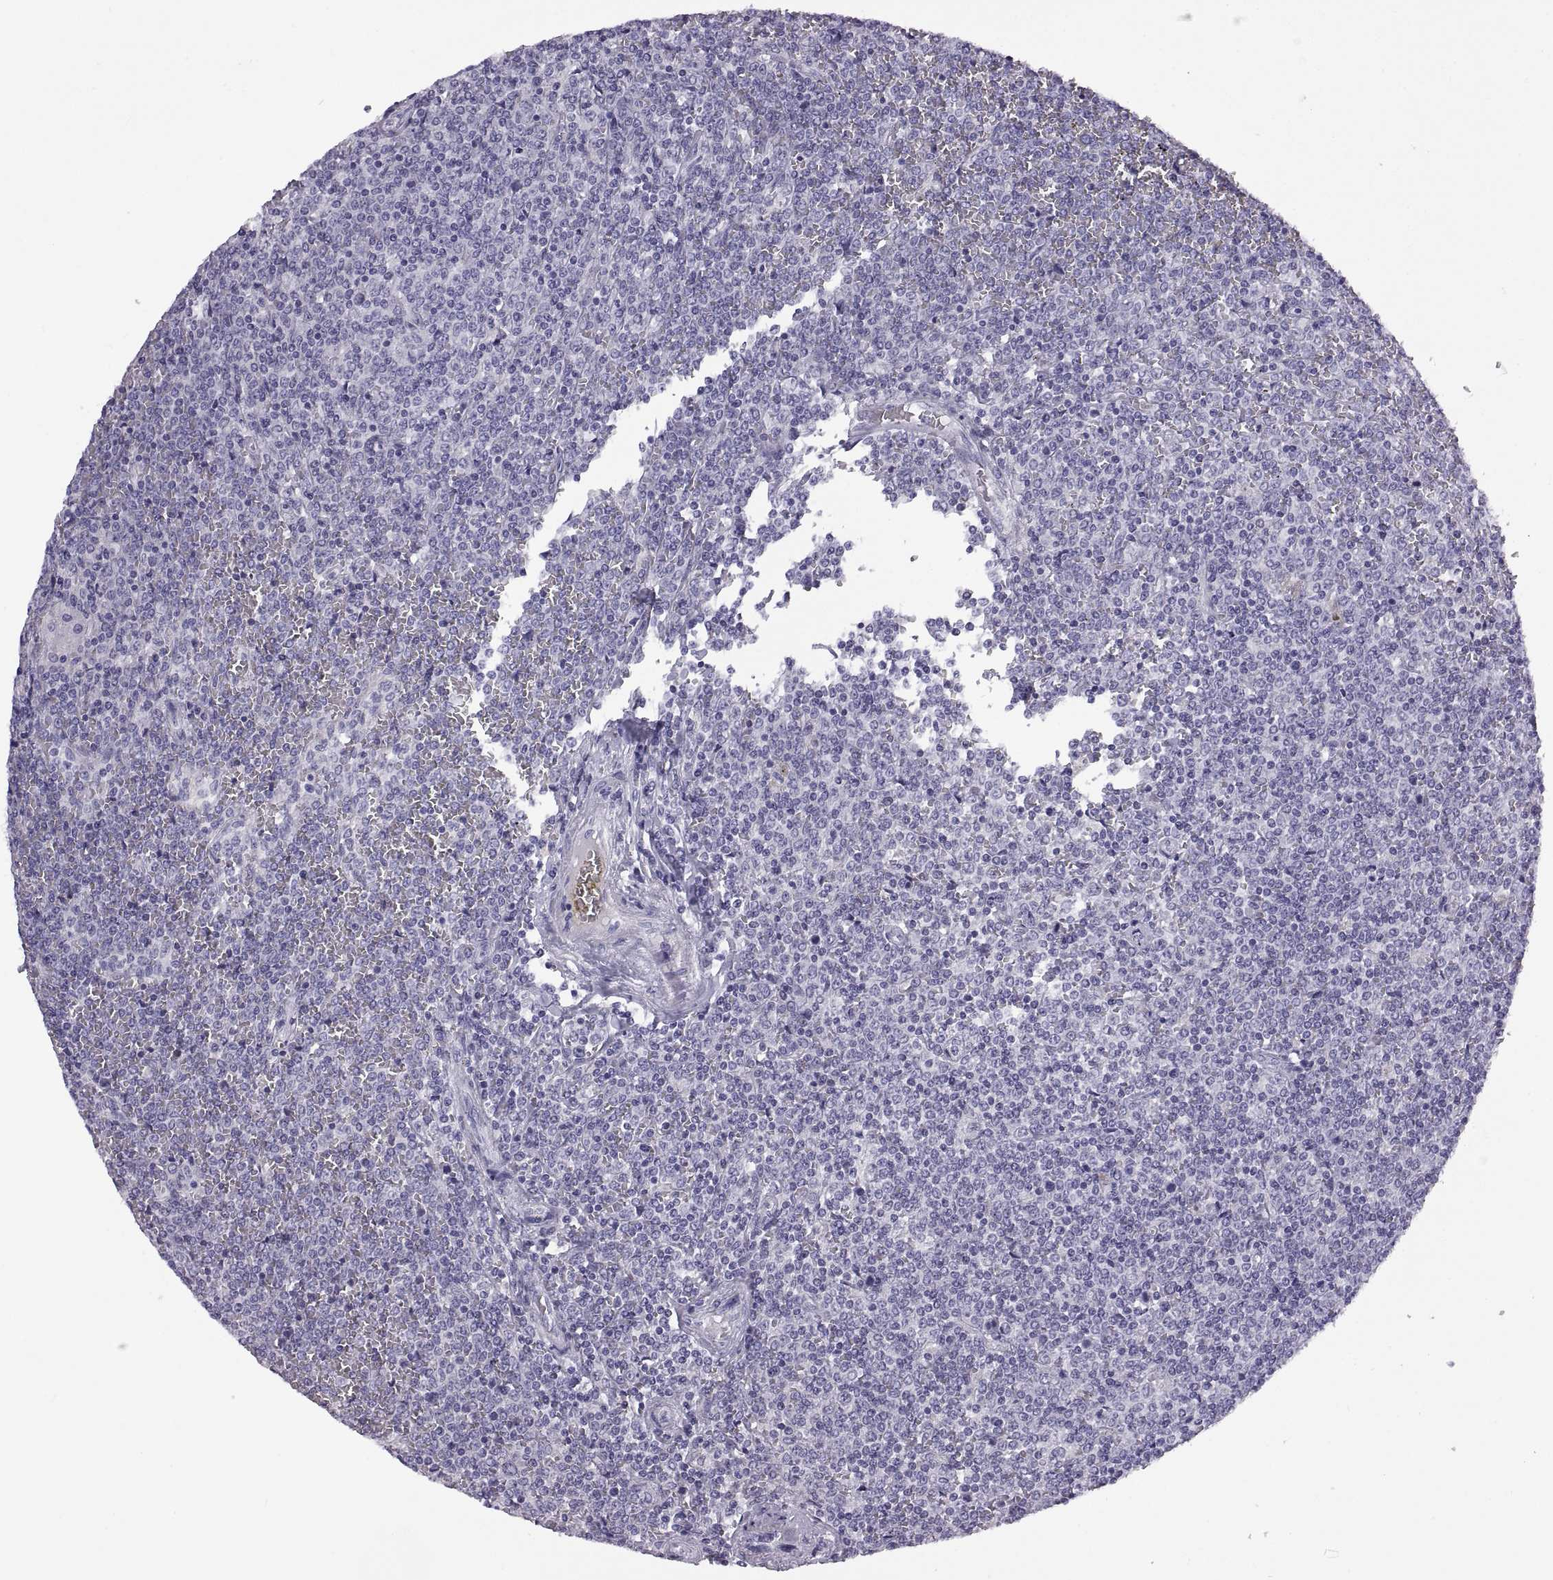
{"staining": {"intensity": "negative", "quantity": "none", "location": "none"}, "tissue": "lymphoma", "cell_type": "Tumor cells", "image_type": "cancer", "snomed": [{"axis": "morphology", "description": "Malignant lymphoma, non-Hodgkin's type, Low grade"}, {"axis": "topography", "description": "Spleen"}], "caption": "Human low-grade malignant lymphoma, non-Hodgkin's type stained for a protein using immunohistochemistry reveals no staining in tumor cells.", "gene": "RDM1", "patient": {"sex": "female", "age": 19}}